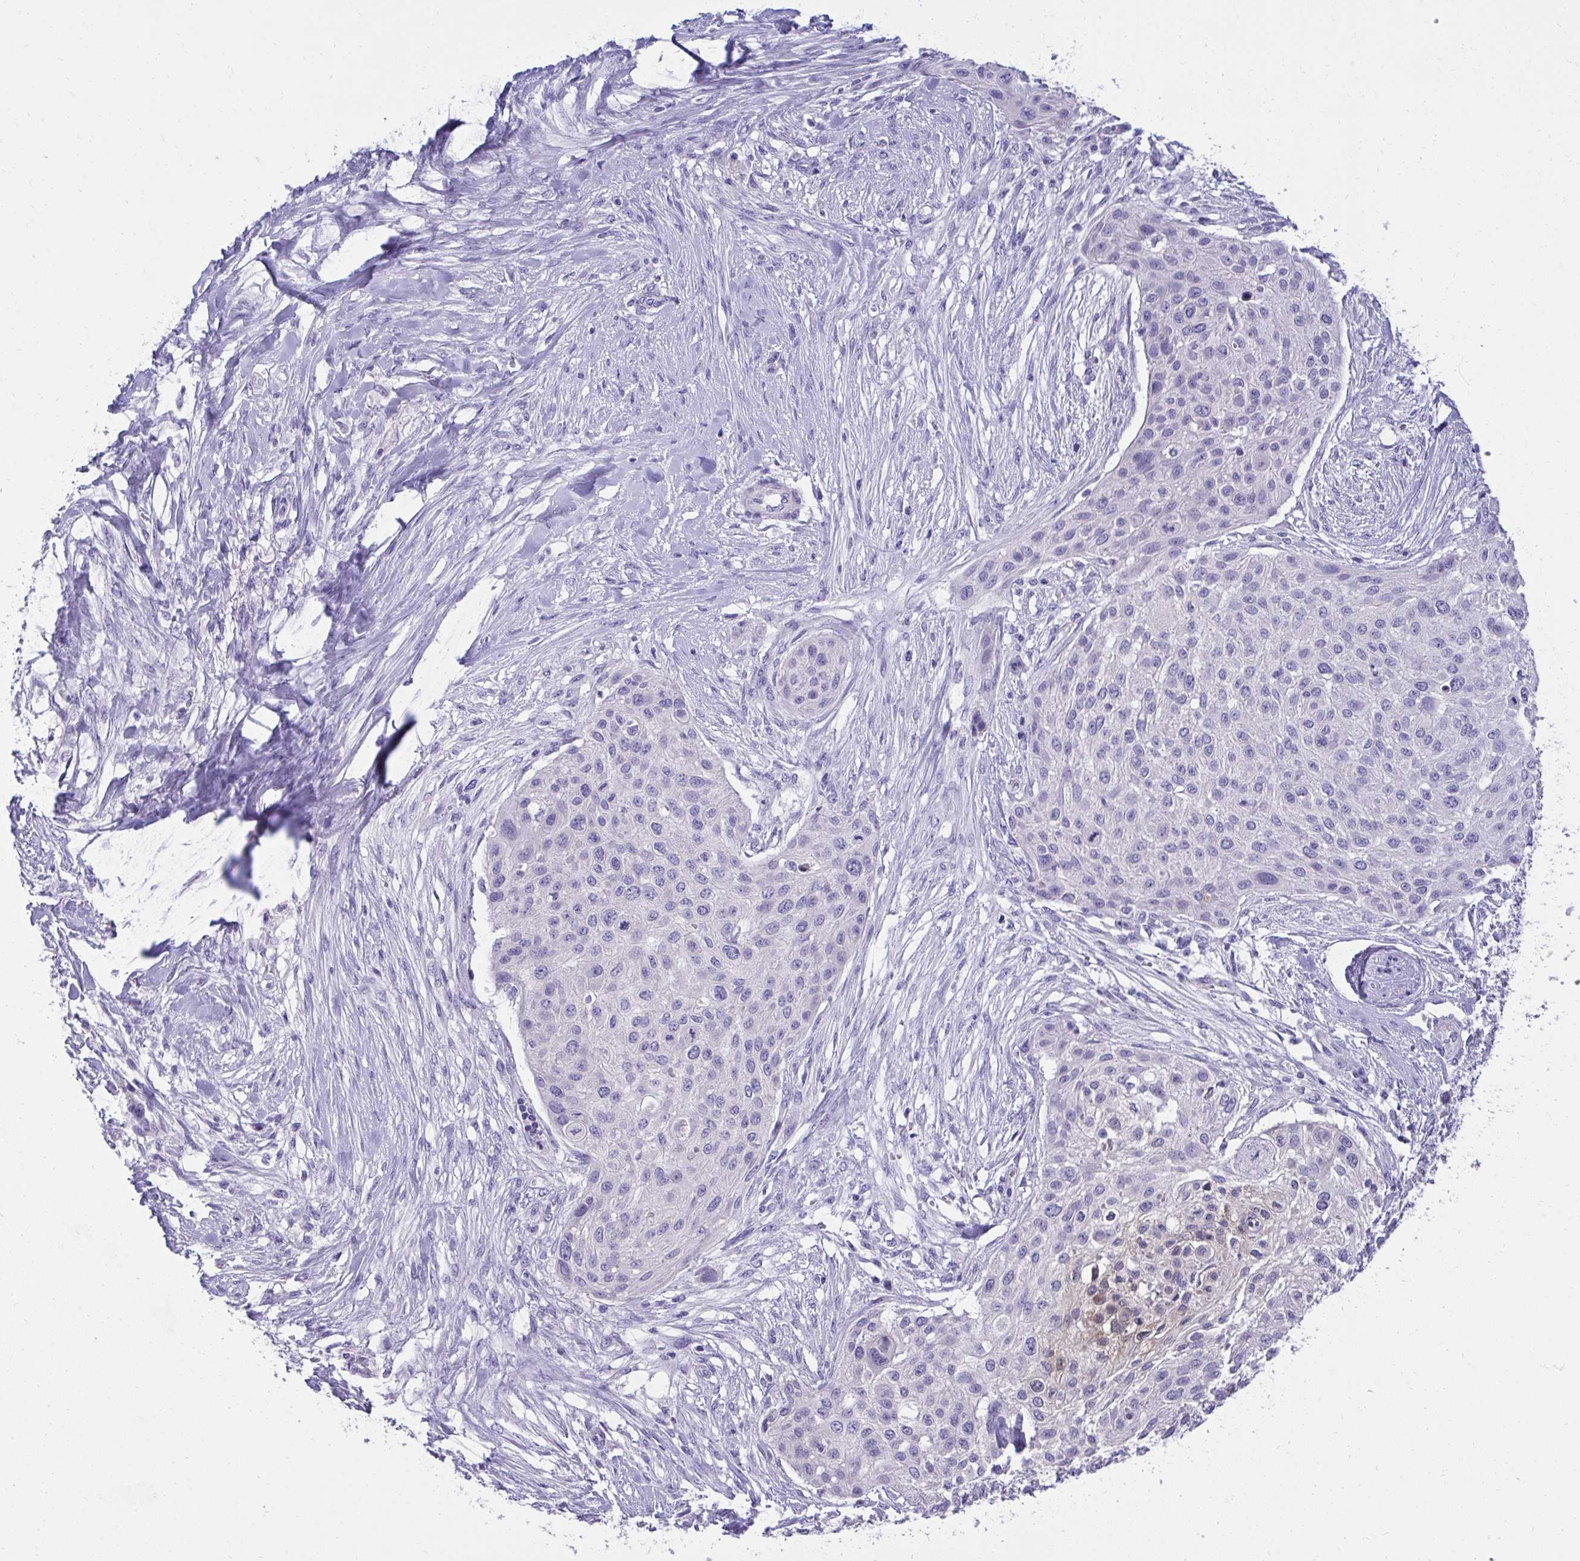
{"staining": {"intensity": "negative", "quantity": "none", "location": "none"}, "tissue": "skin cancer", "cell_type": "Tumor cells", "image_type": "cancer", "snomed": [{"axis": "morphology", "description": "Squamous cell carcinoma, NOS"}, {"axis": "topography", "description": "Skin"}], "caption": "This is a photomicrograph of immunohistochemistry staining of skin squamous cell carcinoma, which shows no positivity in tumor cells.", "gene": "TMCO5A", "patient": {"sex": "female", "age": 87}}